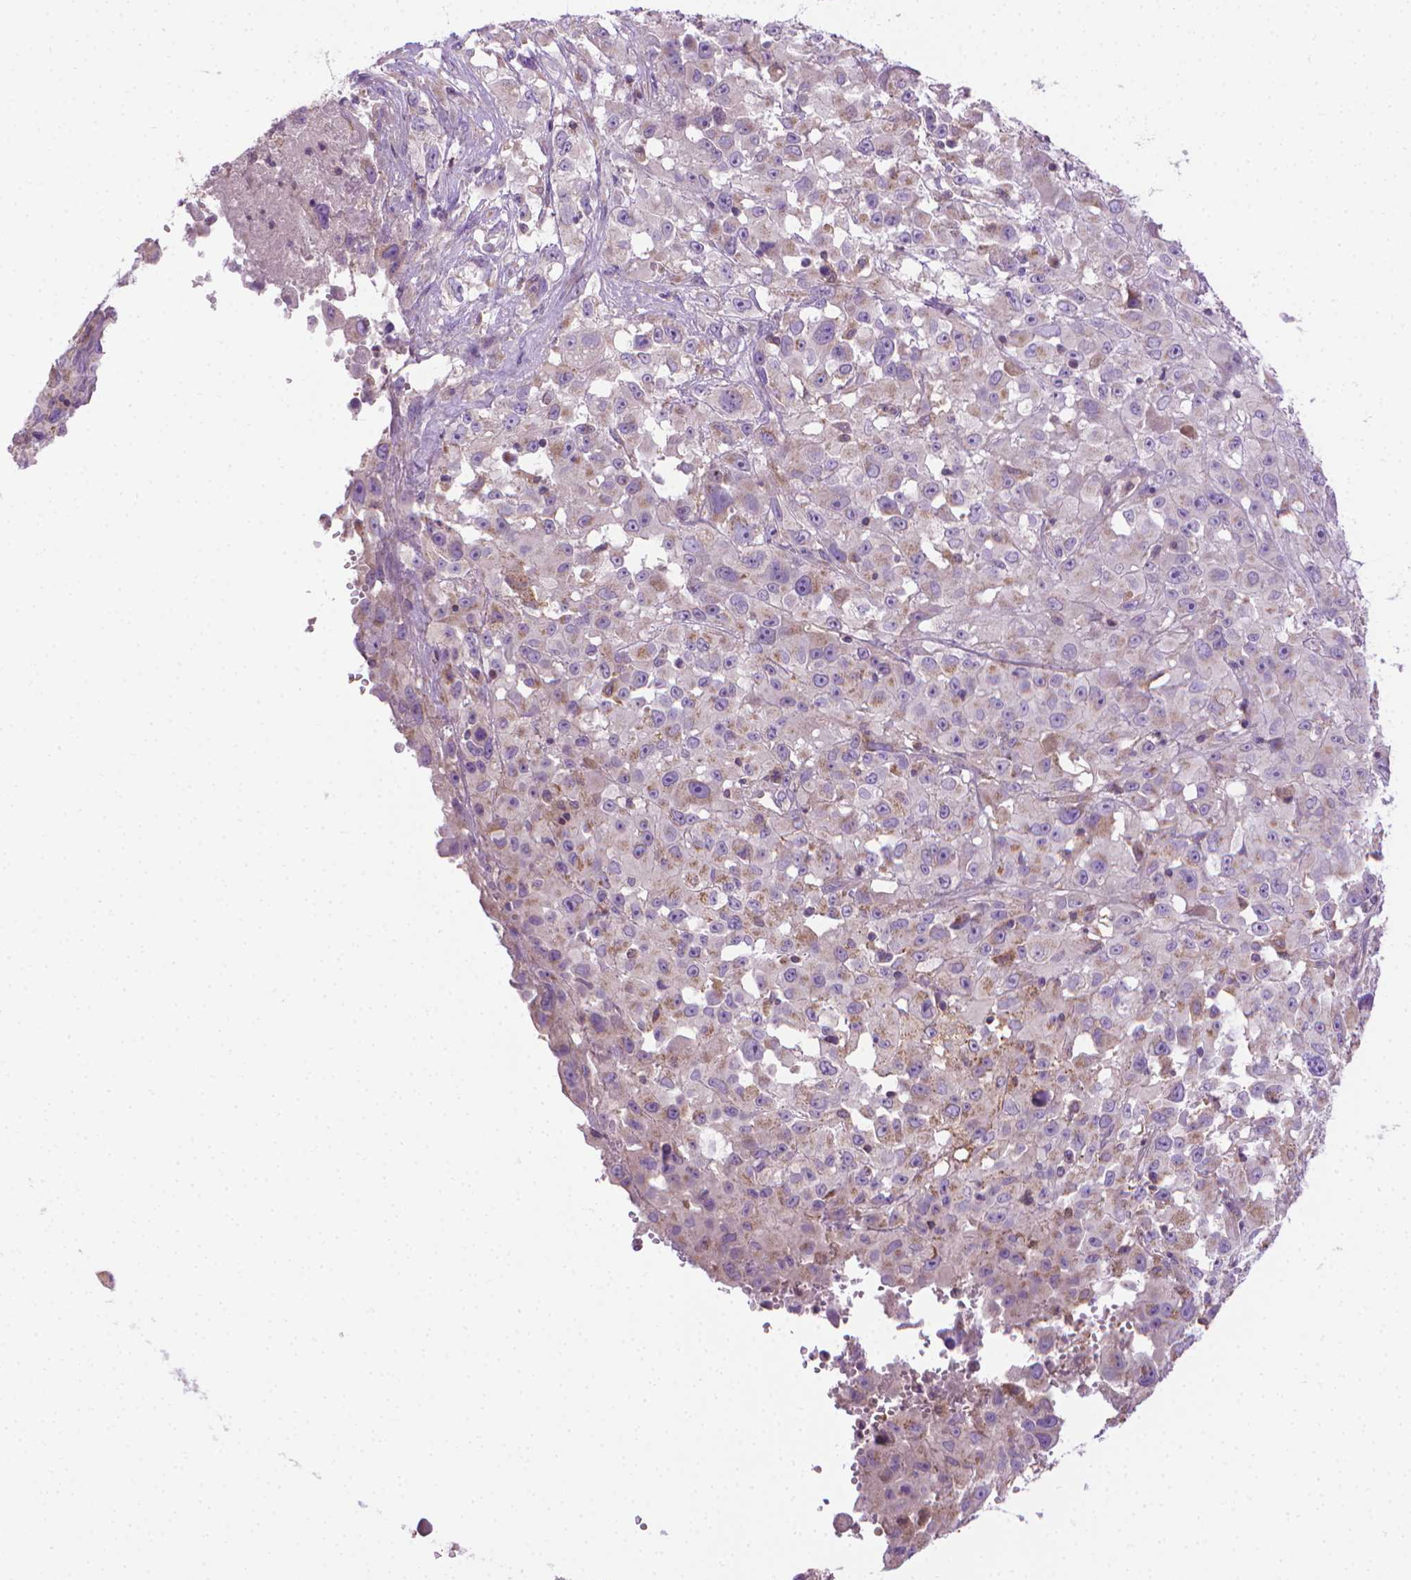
{"staining": {"intensity": "negative", "quantity": "none", "location": "none"}, "tissue": "melanoma", "cell_type": "Tumor cells", "image_type": "cancer", "snomed": [{"axis": "morphology", "description": "Malignant melanoma, Metastatic site"}, {"axis": "topography", "description": "Soft tissue"}], "caption": "The micrograph demonstrates no staining of tumor cells in malignant melanoma (metastatic site). The staining was performed using DAB to visualize the protein expression in brown, while the nuclei were stained in blue with hematoxylin (Magnification: 20x).", "gene": "SLC51B", "patient": {"sex": "male", "age": 50}}